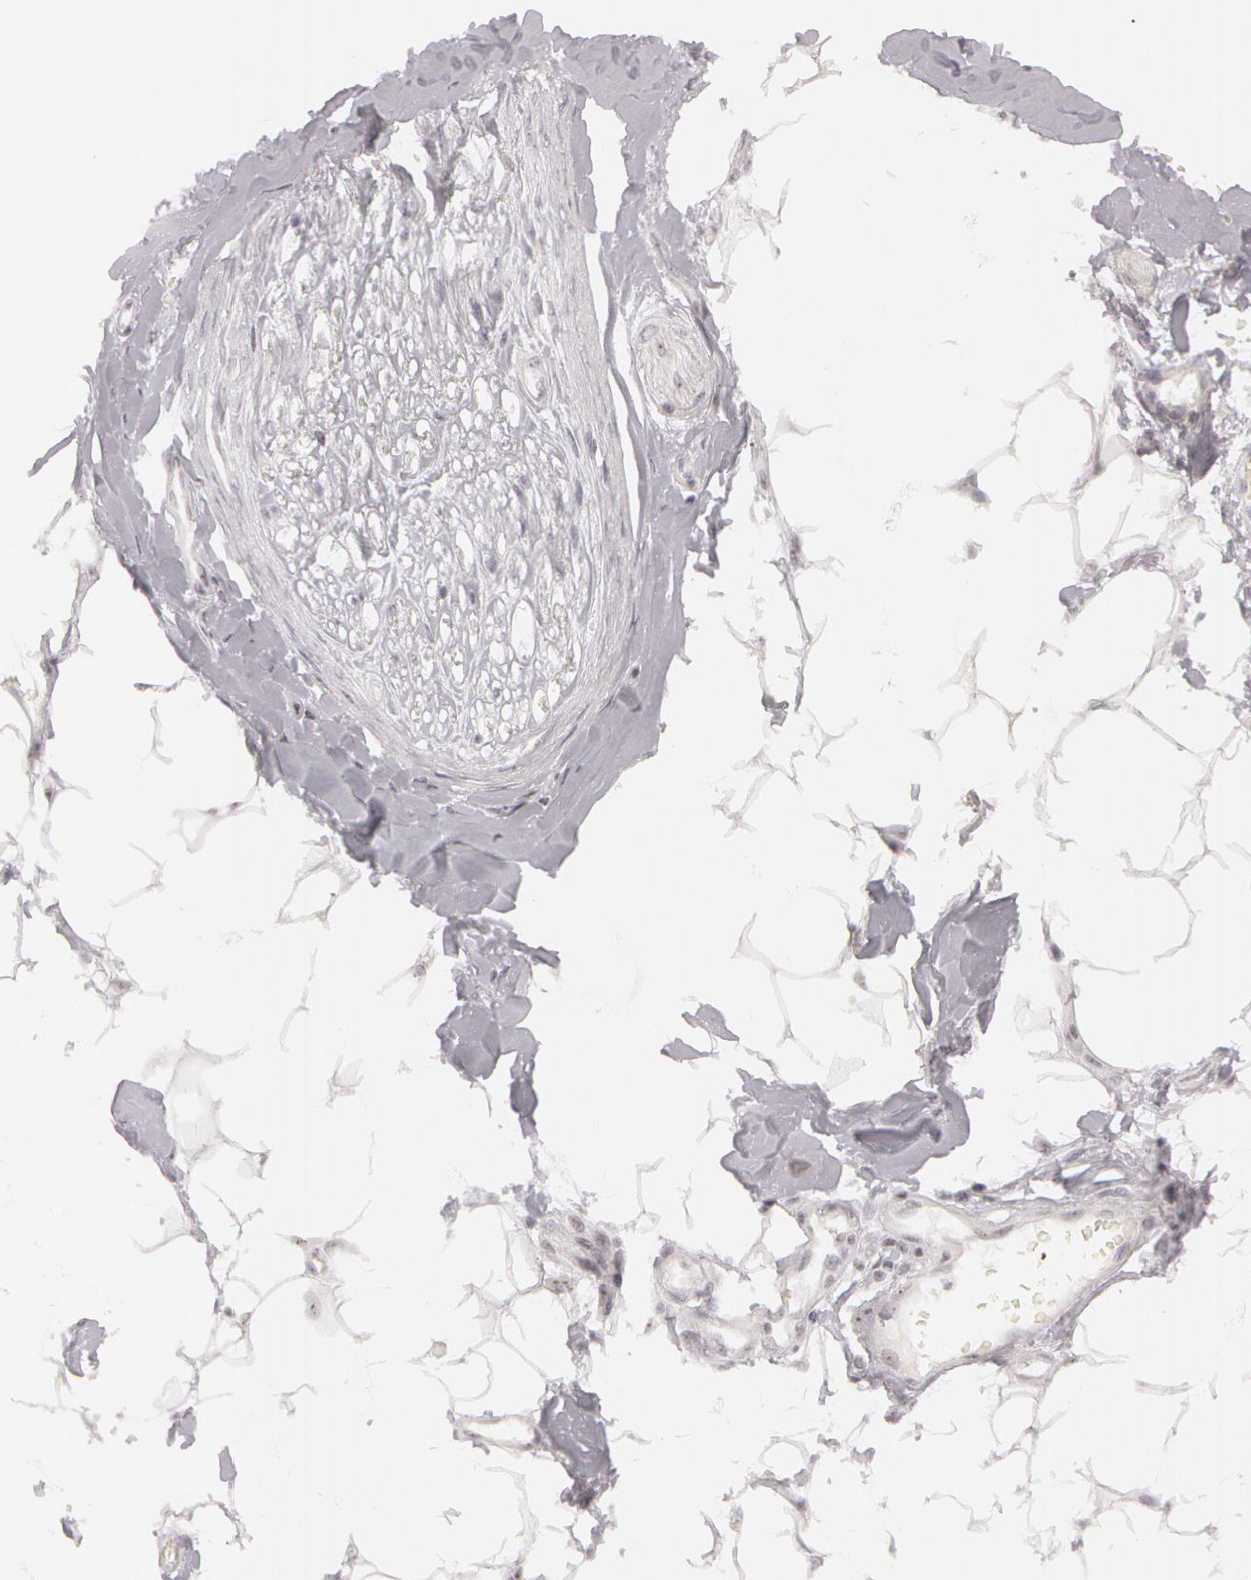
{"staining": {"intensity": "negative", "quantity": "none", "location": "none"}, "tissue": "adipose tissue", "cell_type": "Adipocytes", "image_type": "normal", "snomed": [{"axis": "morphology", "description": "Normal tissue, NOS"}, {"axis": "morphology", "description": "Squamous cell carcinoma, NOS"}, {"axis": "topography", "description": "Skin"}, {"axis": "topography", "description": "Peripheral nerve tissue"}], "caption": "Protein analysis of unremarkable adipose tissue displays no significant staining in adipocytes.", "gene": "FBL", "patient": {"sex": "male", "age": 83}}